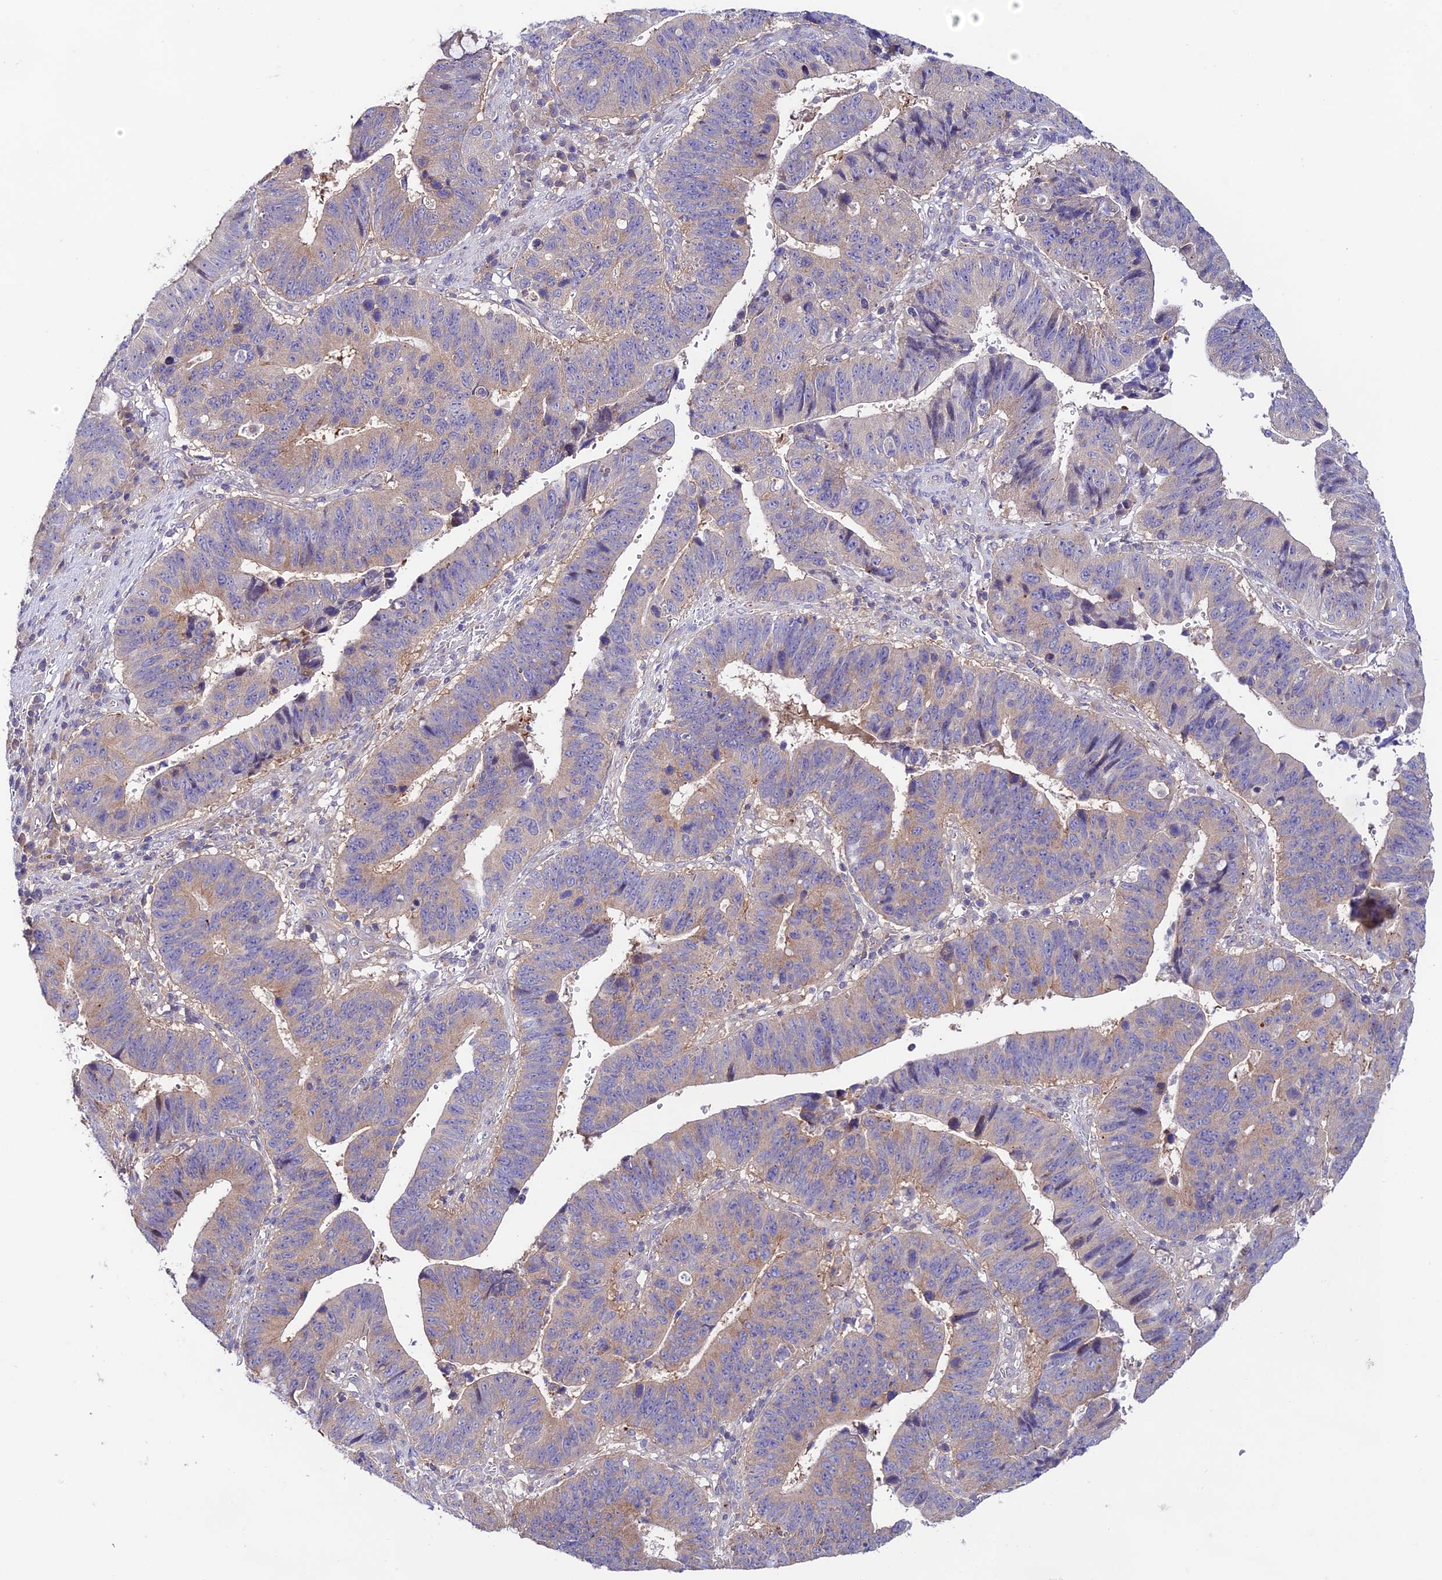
{"staining": {"intensity": "weak", "quantity": "25%-75%", "location": "cytoplasmic/membranous"}, "tissue": "stomach cancer", "cell_type": "Tumor cells", "image_type": "cancer", "snomed": [{"axis": "morphology", "description": "Adenocarcinoma, NOS"}, {"axis": "topography", "description": "Stomach"}], "caption": "Human adenocarcinoma (stomach) stained with a protein marker exhibits weak staining in tumor cells.", "gene": "BRME1", "patient": {"sex": "male", "age": 59}}